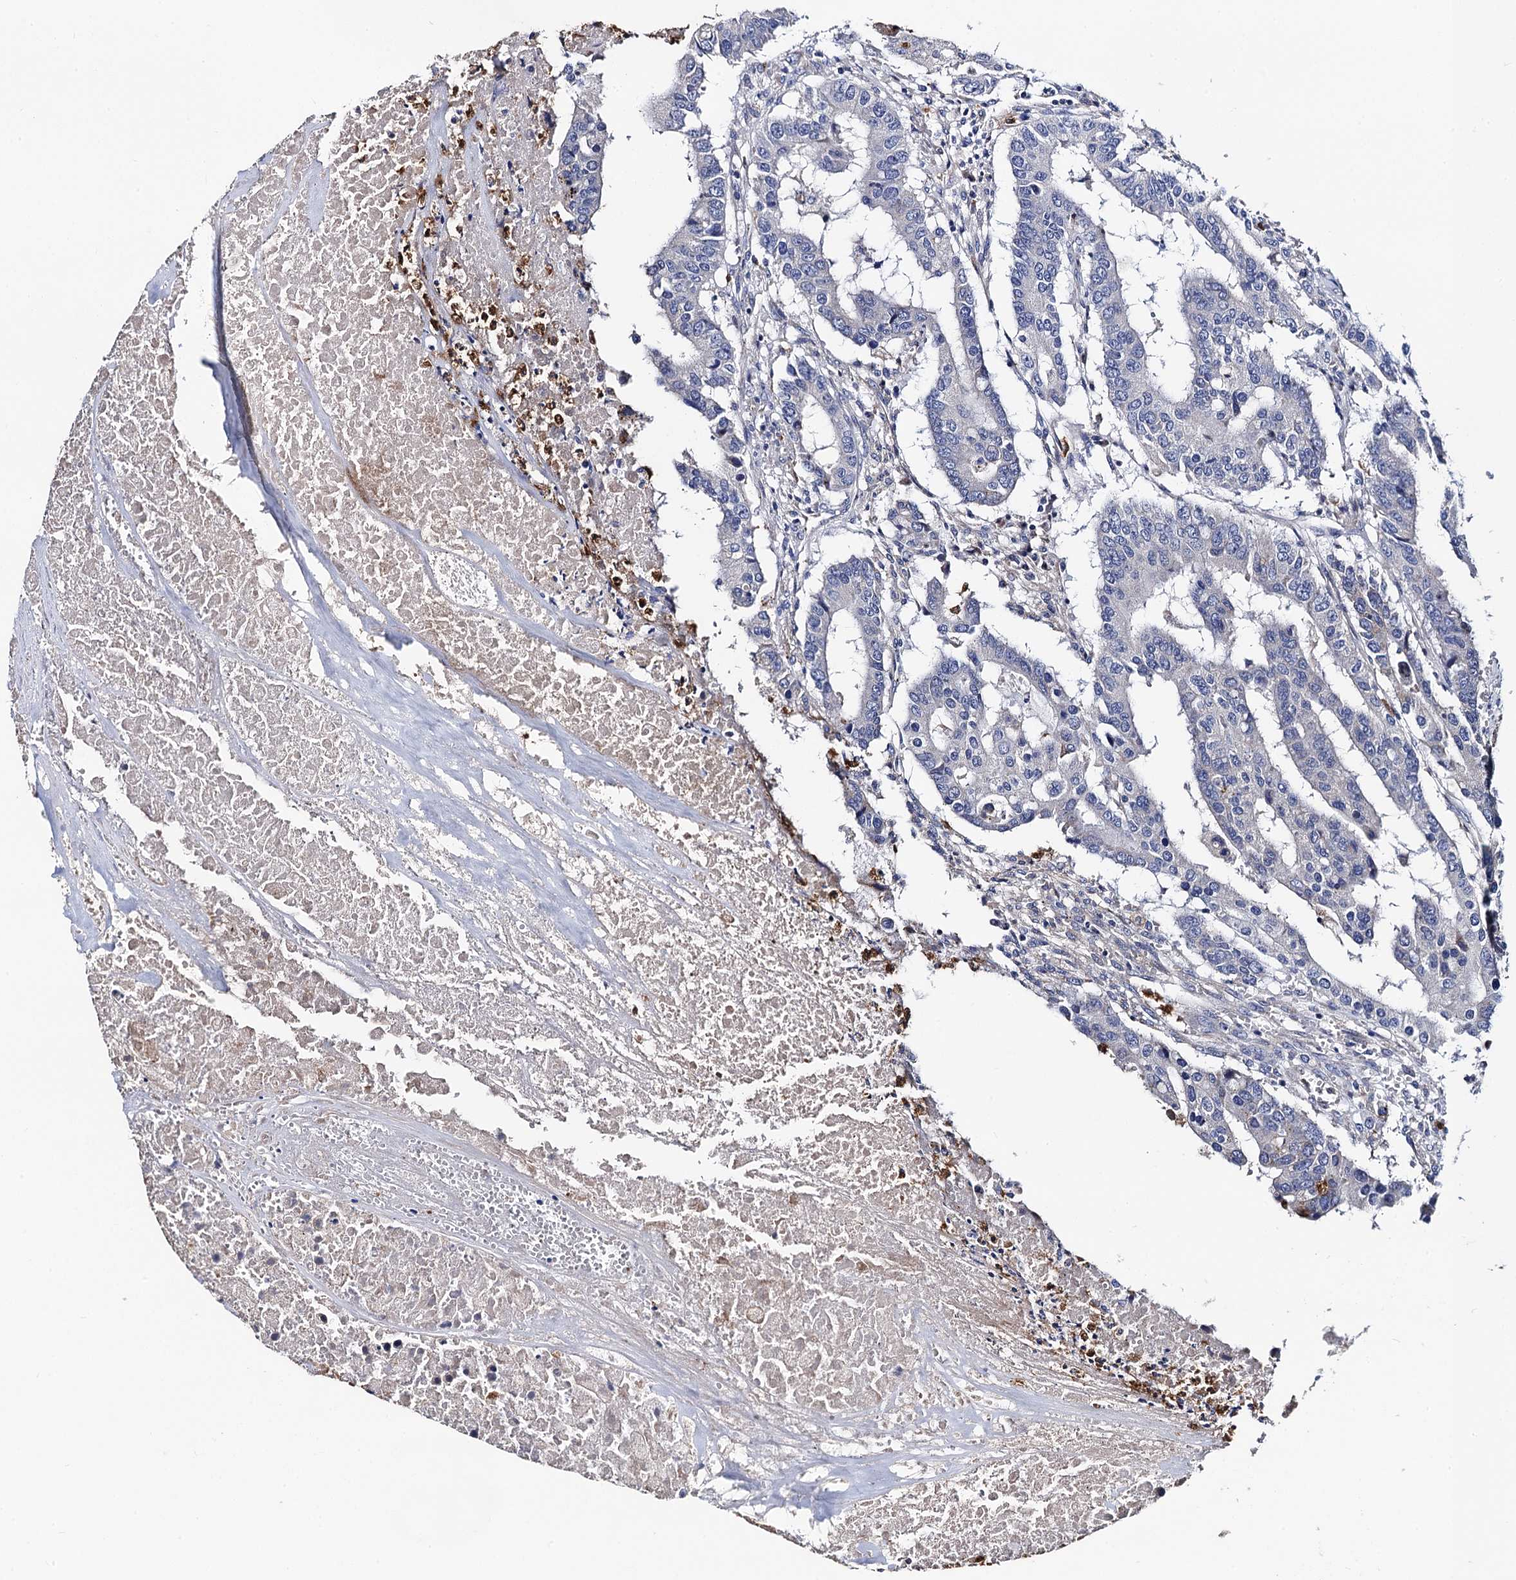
{"staining": {"intensity": "negative", "quantity": "none", "location": "none"}, "tissue": "colorectal cancer", "cell_type": "Tumor cells", "image_type": "cancer", "snomed": [{"axis": "morphology", "description": "Adenocarcinoma, NOS"}, {"axis": "topography", "description": "Colon"}], "caption": "Tumor cells are negative for protein expression in human adenocarcinoma (colorectal).", "gene": "FREM3", "patient": {"sex": "male", "age": 77}}